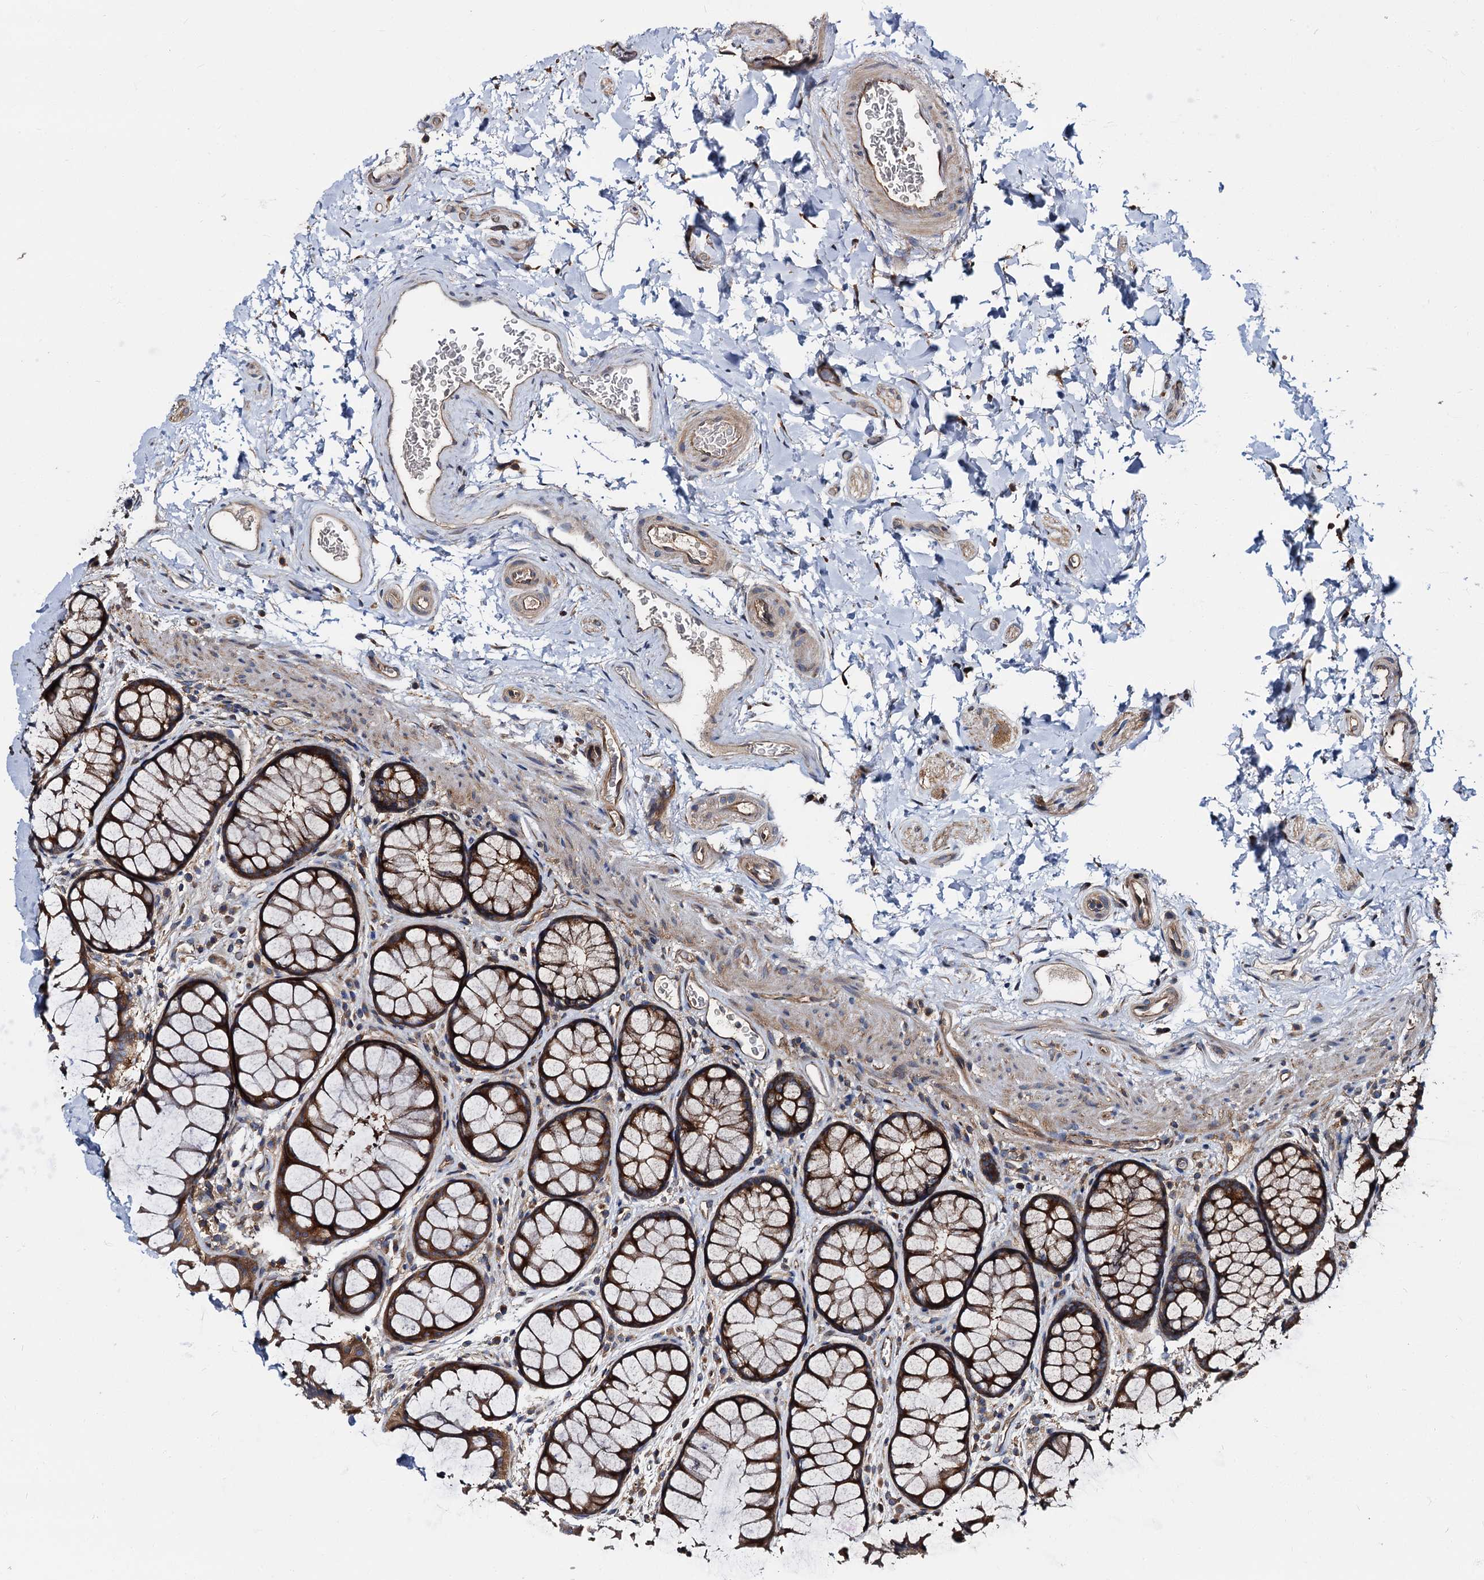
{"staining": {"intensity": "moderate", "quantity": ">75%", "location": "cytoplasmic/membranous"}, "tissue": "colon", "cell_type": "Endothelial cells", "image_type": "normal", "snomed": [{"axis": "morphology", "description": "Normal tissue, NOS"}, {"axis": "topography", "description": "Colon"}], "caption": "Unremarkable colon was stained to show a protein in brown. There is medium levels of moderate cytoplasmic/membranous staining in about >75% of endothelial cells. The staining was performed using DAB (3,3'-diaminobenzidine) to visualize the protein expression in brown, while the nuclei were stained in blue with hematoxylin (Magnification: 20x).", "gene": "PEX5", "patient": {"sex": "female", "age": 82}}